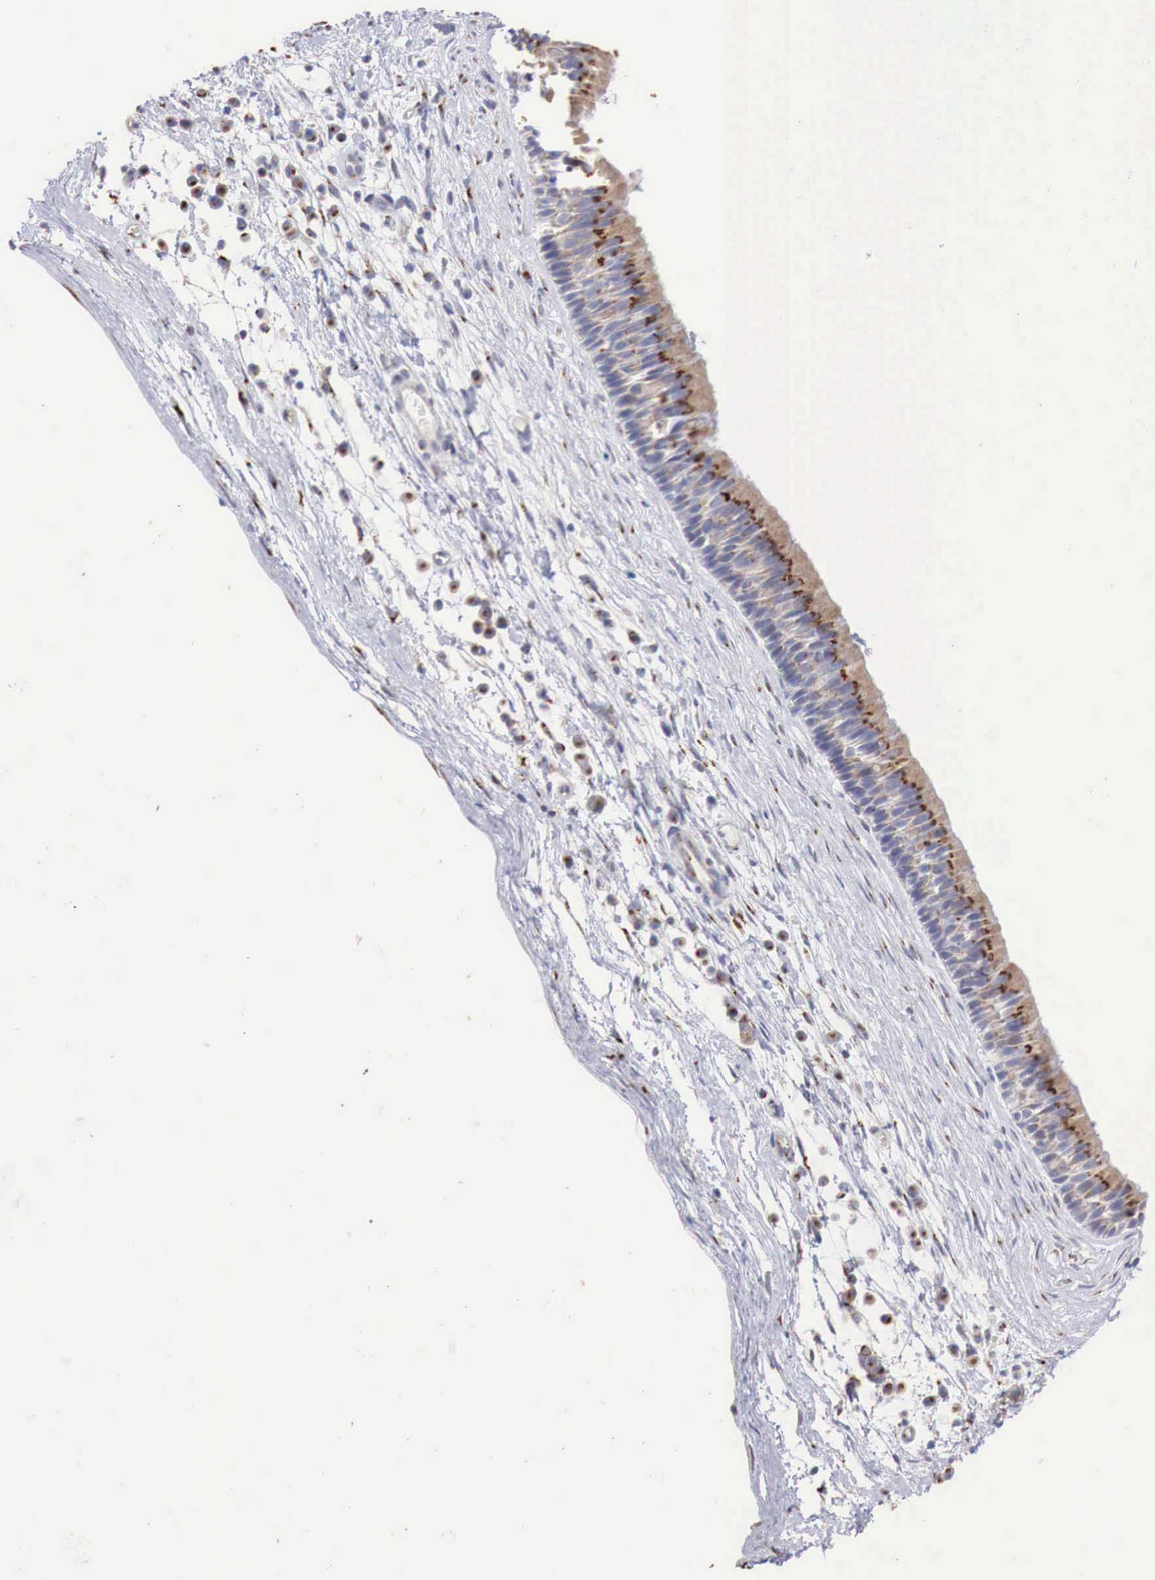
{"staining": {"intensity": "strong", "quantity": ">75%", "location": "cytoplasmic/membranous"}, "tissue": "nasopharynx", "cell_type": "Respiratory epithelial cells", "image_type": "normal", "snomed": [{"axis": "morphology", "description": "Normal tissue, NOS"}, {"axis": "topography", "description": "Nasopharynx"}], "caption": "Protein expression analysis of unremarkable nasopharynx shows strong cytoplasmic/membranous staining in approximately >75% of respiratory epithelial cells.", "gene": "SYAP1", "patient": {"sex": "male", "age": 13}}